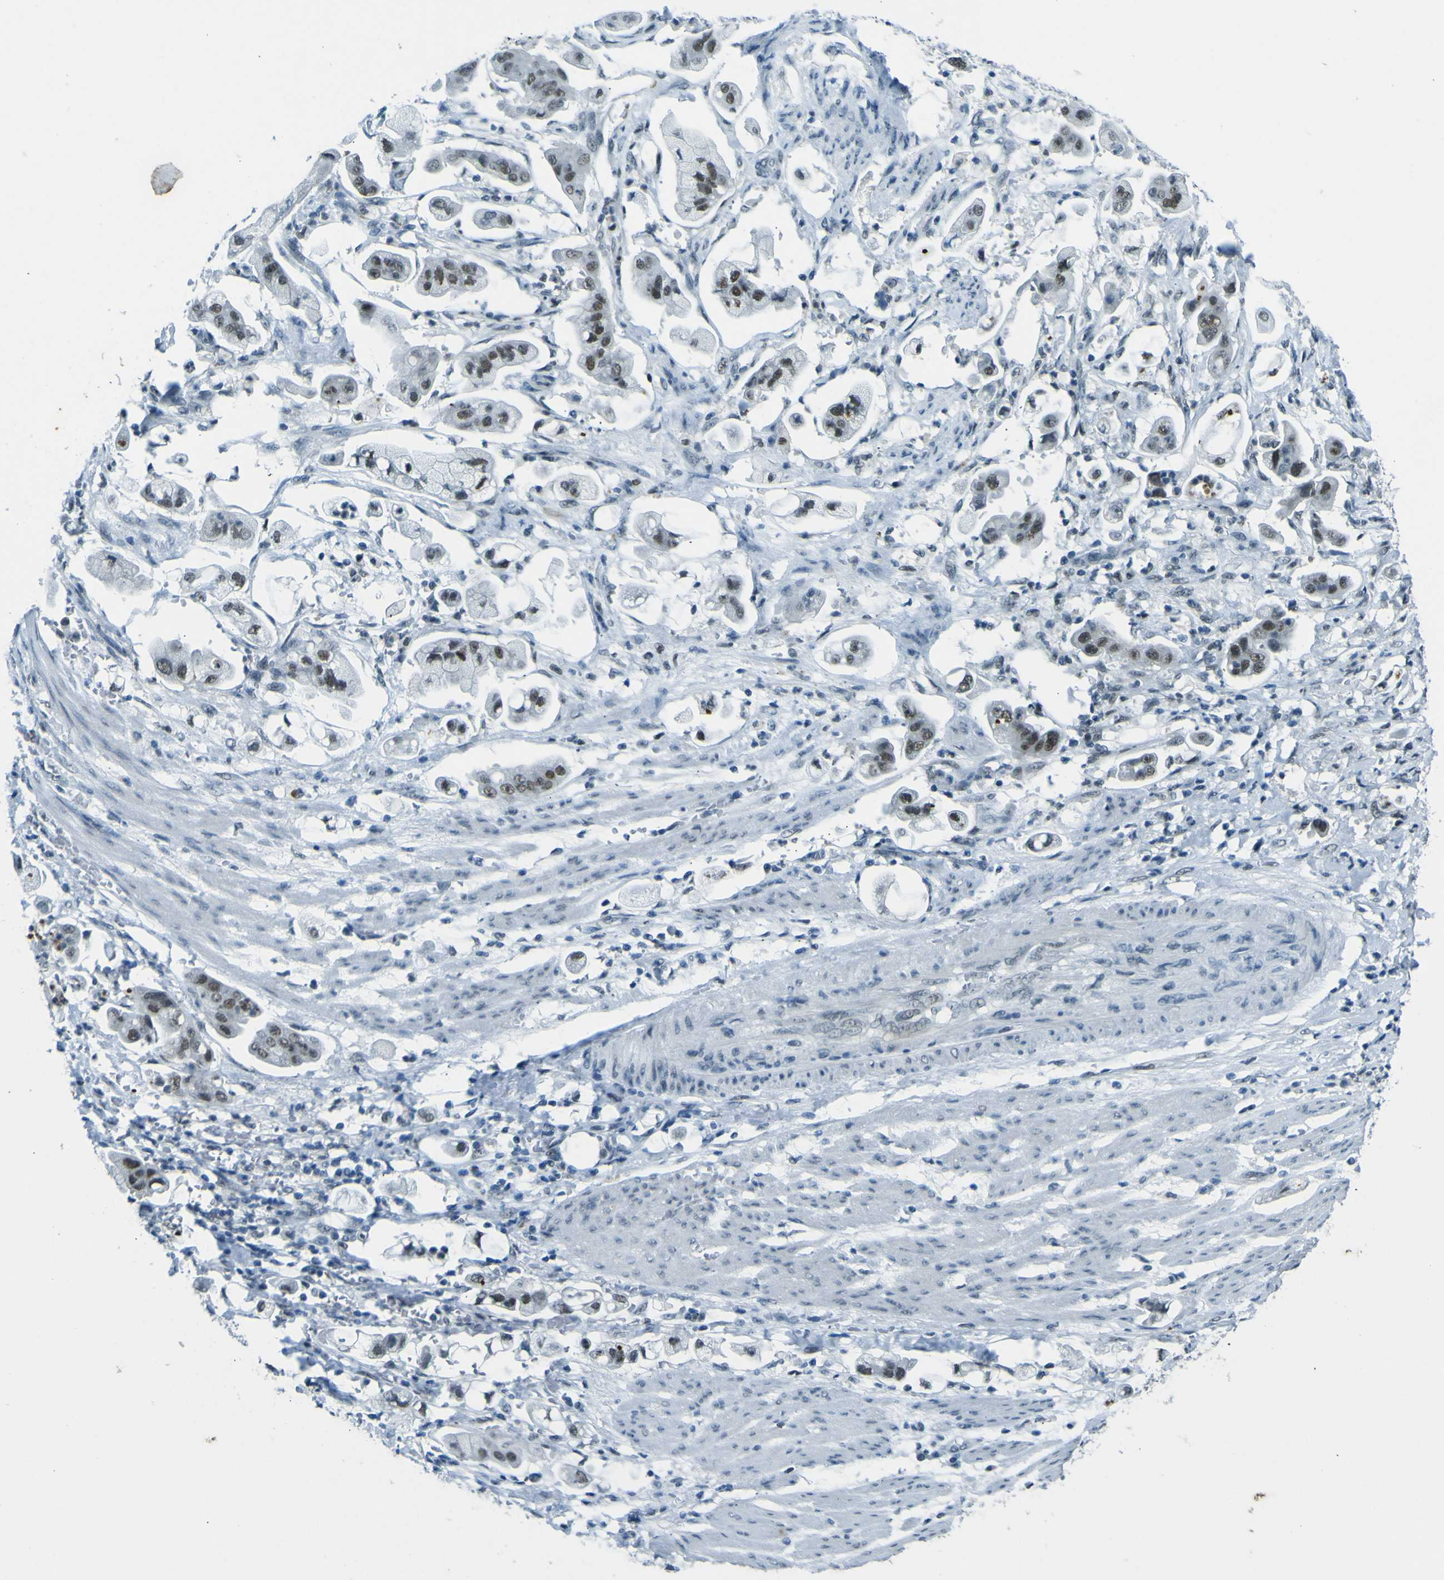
{"staining": {"intensity": "moderate", "quantity": ">75%", "location": "nuclear"}, "tissue": "stomach cancer", "cell_type": "Tumor cells", "image_type": "cancer", "snomed": [{"axis": "morphology", "description": "Adenocarcinoma, NOS"}, {"axis": "topography", "description": "Stomach"}], "caption": "Tumor cells demonstrate medium levels of moderate nuclear staining in about >75% of cells in human stomach cancer (adenocarcinoma).", "gene": "CEBPG", "patient": {"sex": "male", "age": 62}}